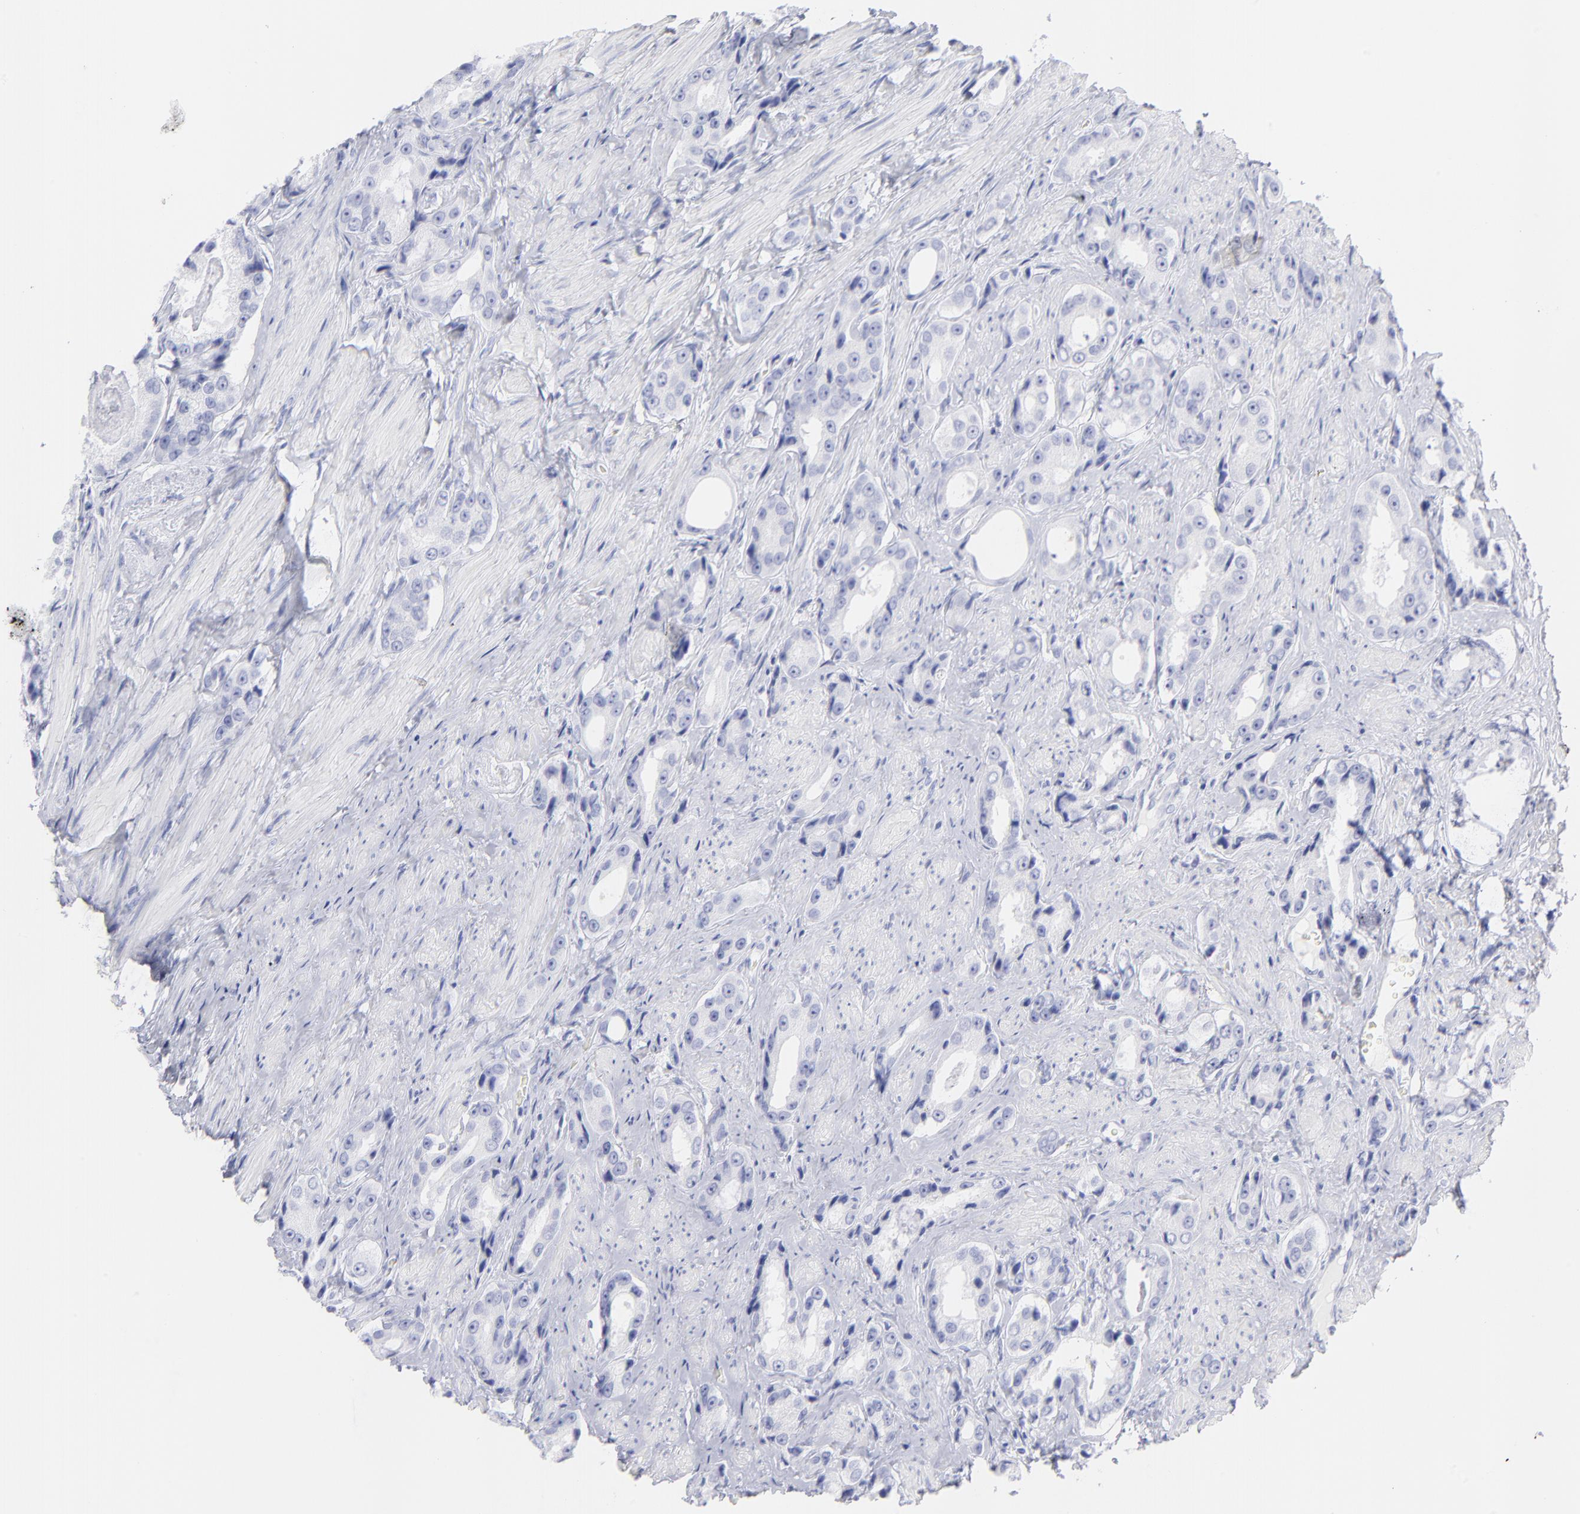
{"staining": {"intensity": "negative", "quantity": "none", "location": "none"}, "tissue": "prostate cancer", "cell_type": "Tumor cells", "image_type": "cancer", "snomed": [{"axis": "morphology", "description": "Adenocarcinoma, Medium grade"}, {"axis": "topography", "description": "Prostate"}], "caption": "Immunohistochemistry image of neoplastic tissue: prostate cancer (medium-grade adenocarcinoma) stained with DAB reveals no significant protein positivity in tumor cells.", "gene": "F13B", "patient": {"sex": "male", "age": 60}}